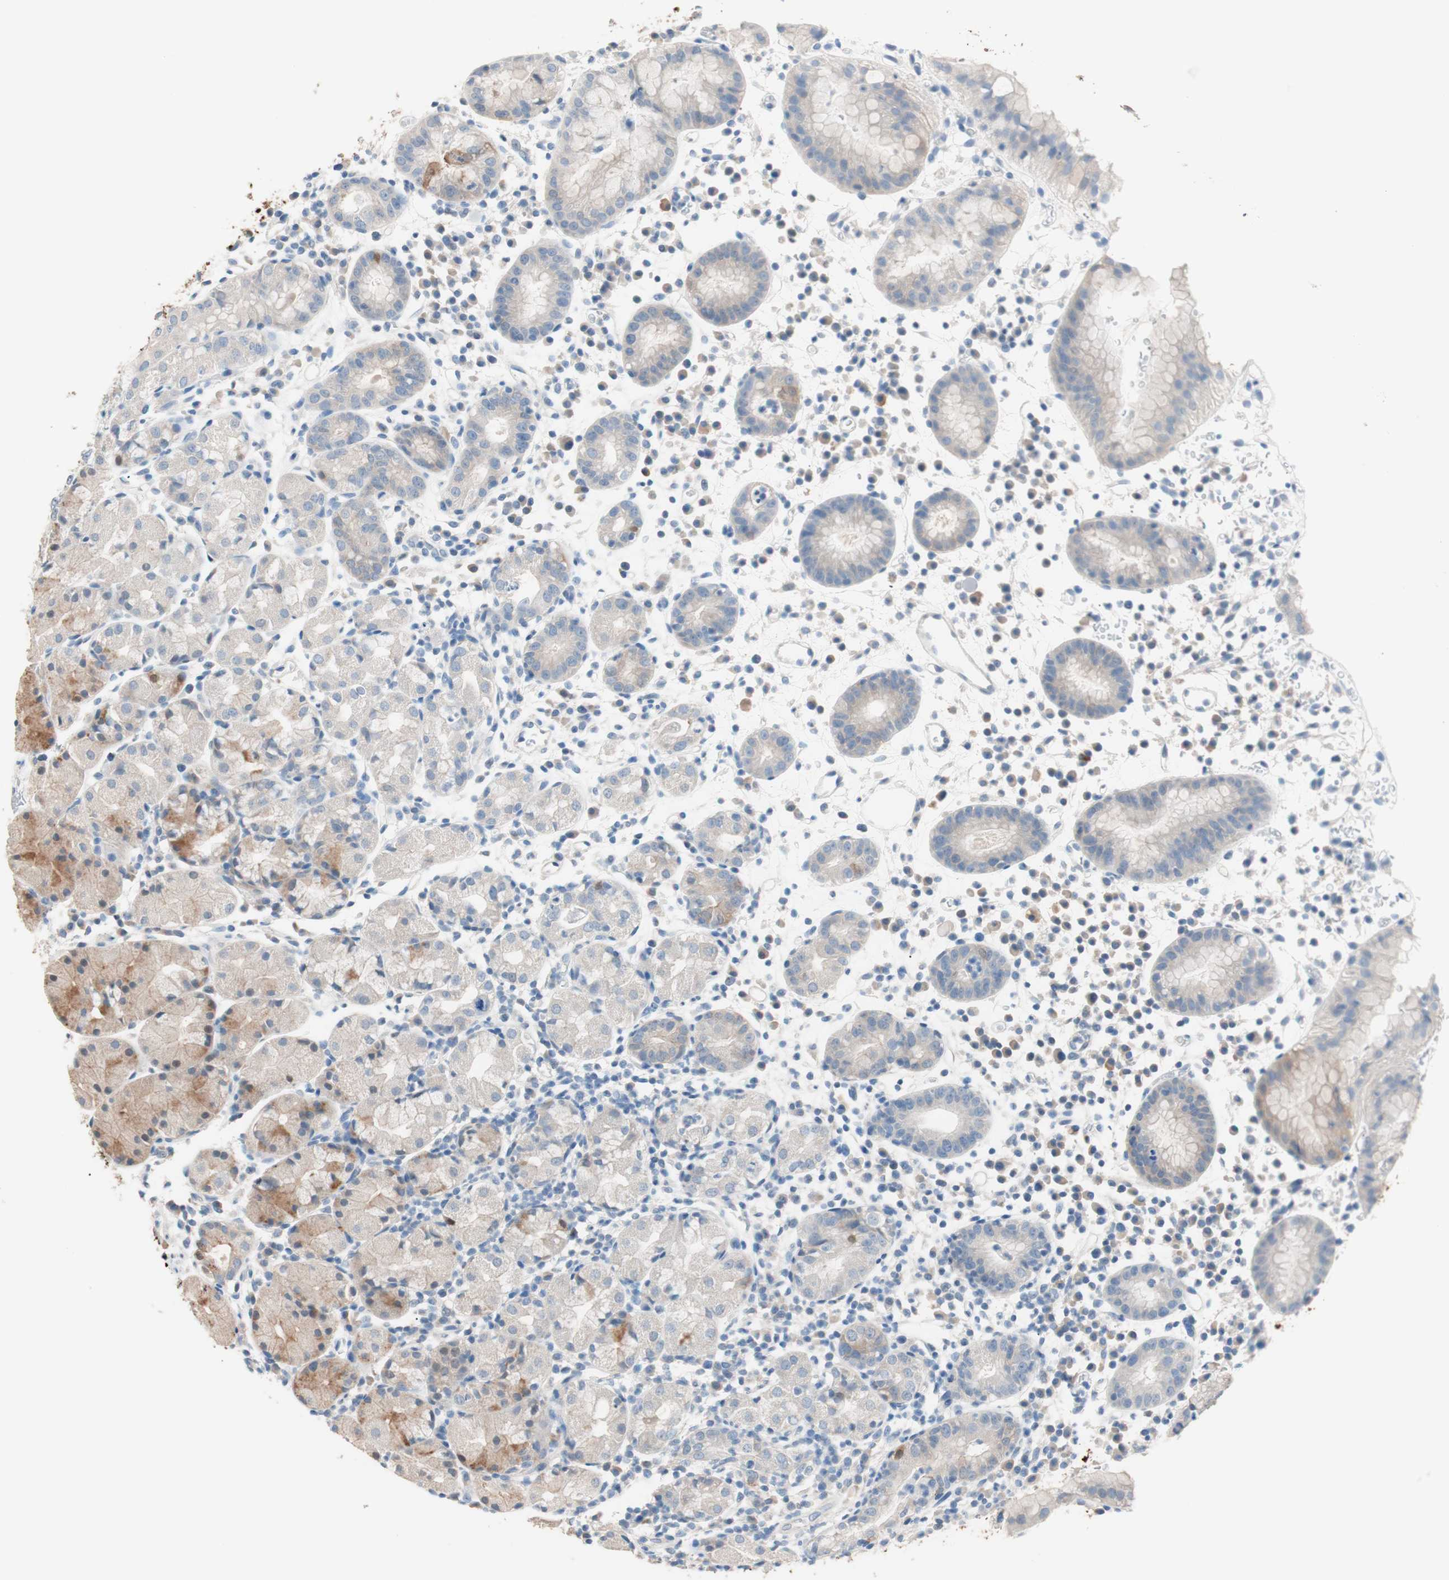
{"staining": {"intensity": "moderate", "quantity": "<25%", "location": "cytoplasmic/membranous"}, "tissue": "stomach", "cell_type": "Glandular cells", "image_type": "normal", "snomed": [{"axis": "morphology", "description": "Normal tissue, NOS"}, {"axis": "topography", "description": "Stomach"}, {"axis": "topography", "description": "Stomach, lower"}], "caption": "The micrograph demonstrates immunohistochemical staining of unremarkable stomach. There is moderate cytoplasmic/membranous positivity is seen in about <25% of glandular cells.", "gene": "VIL1", "patient": {"sex": "female", "age": 75}}